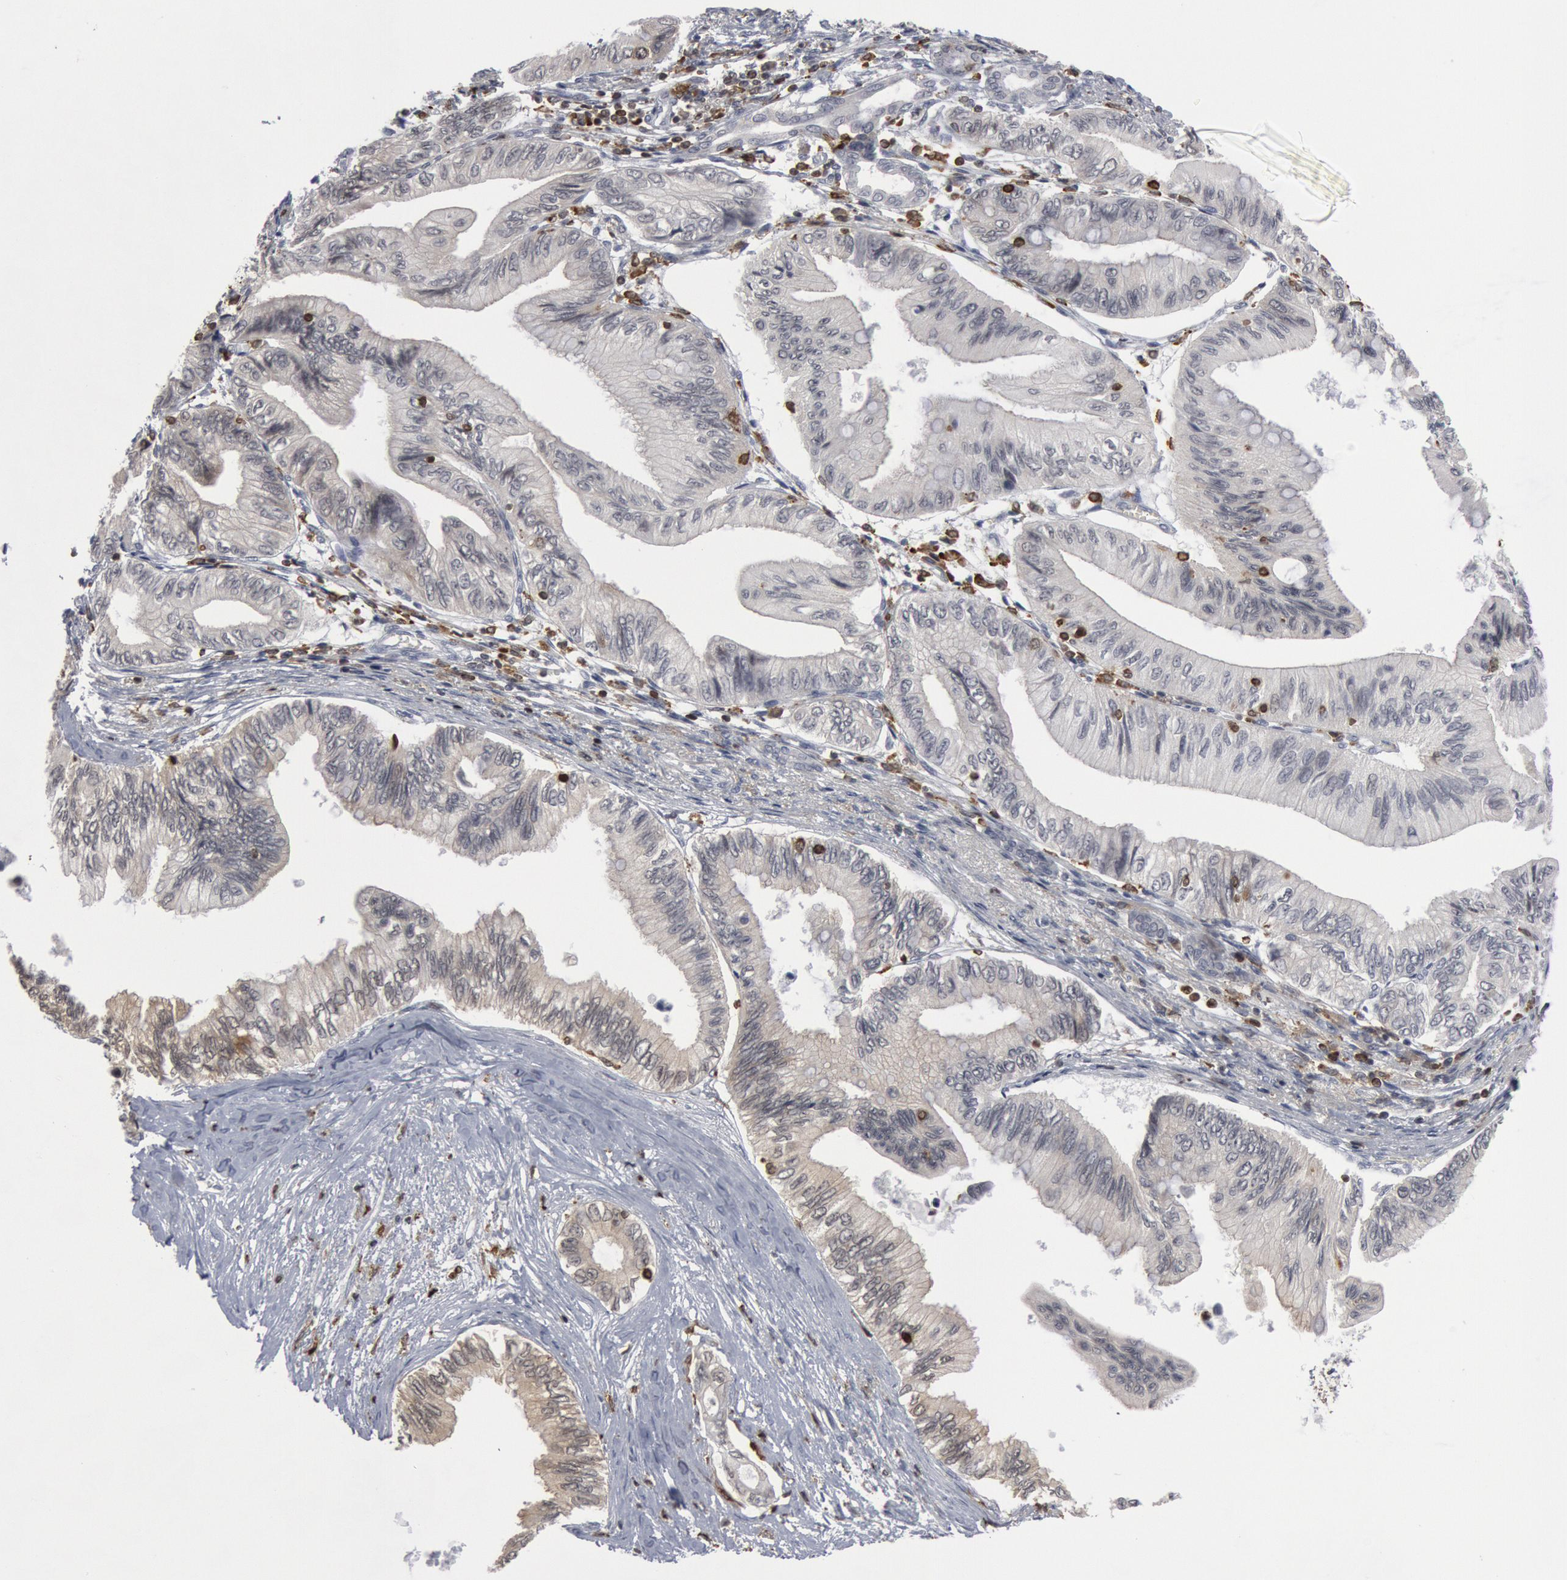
{"staining": {"intensity": "negative", "quantity": "none", "location": "none"}, "tissue": "pancreatic cancer", "cell_type": "Tumor cells", "image_type": "cancer", "snomed": [{"axis": "morphology", "description": "Adenocarcinoma, NOS"}, {"axis": "topography", "description": "Pancreas"}], "caption": "Human pancreatic cancer stained for a protein using IHC exhibits no expression in tumor cells.", "gene": "PTPN6", "patient": {"sex": "female", "age": 66}}